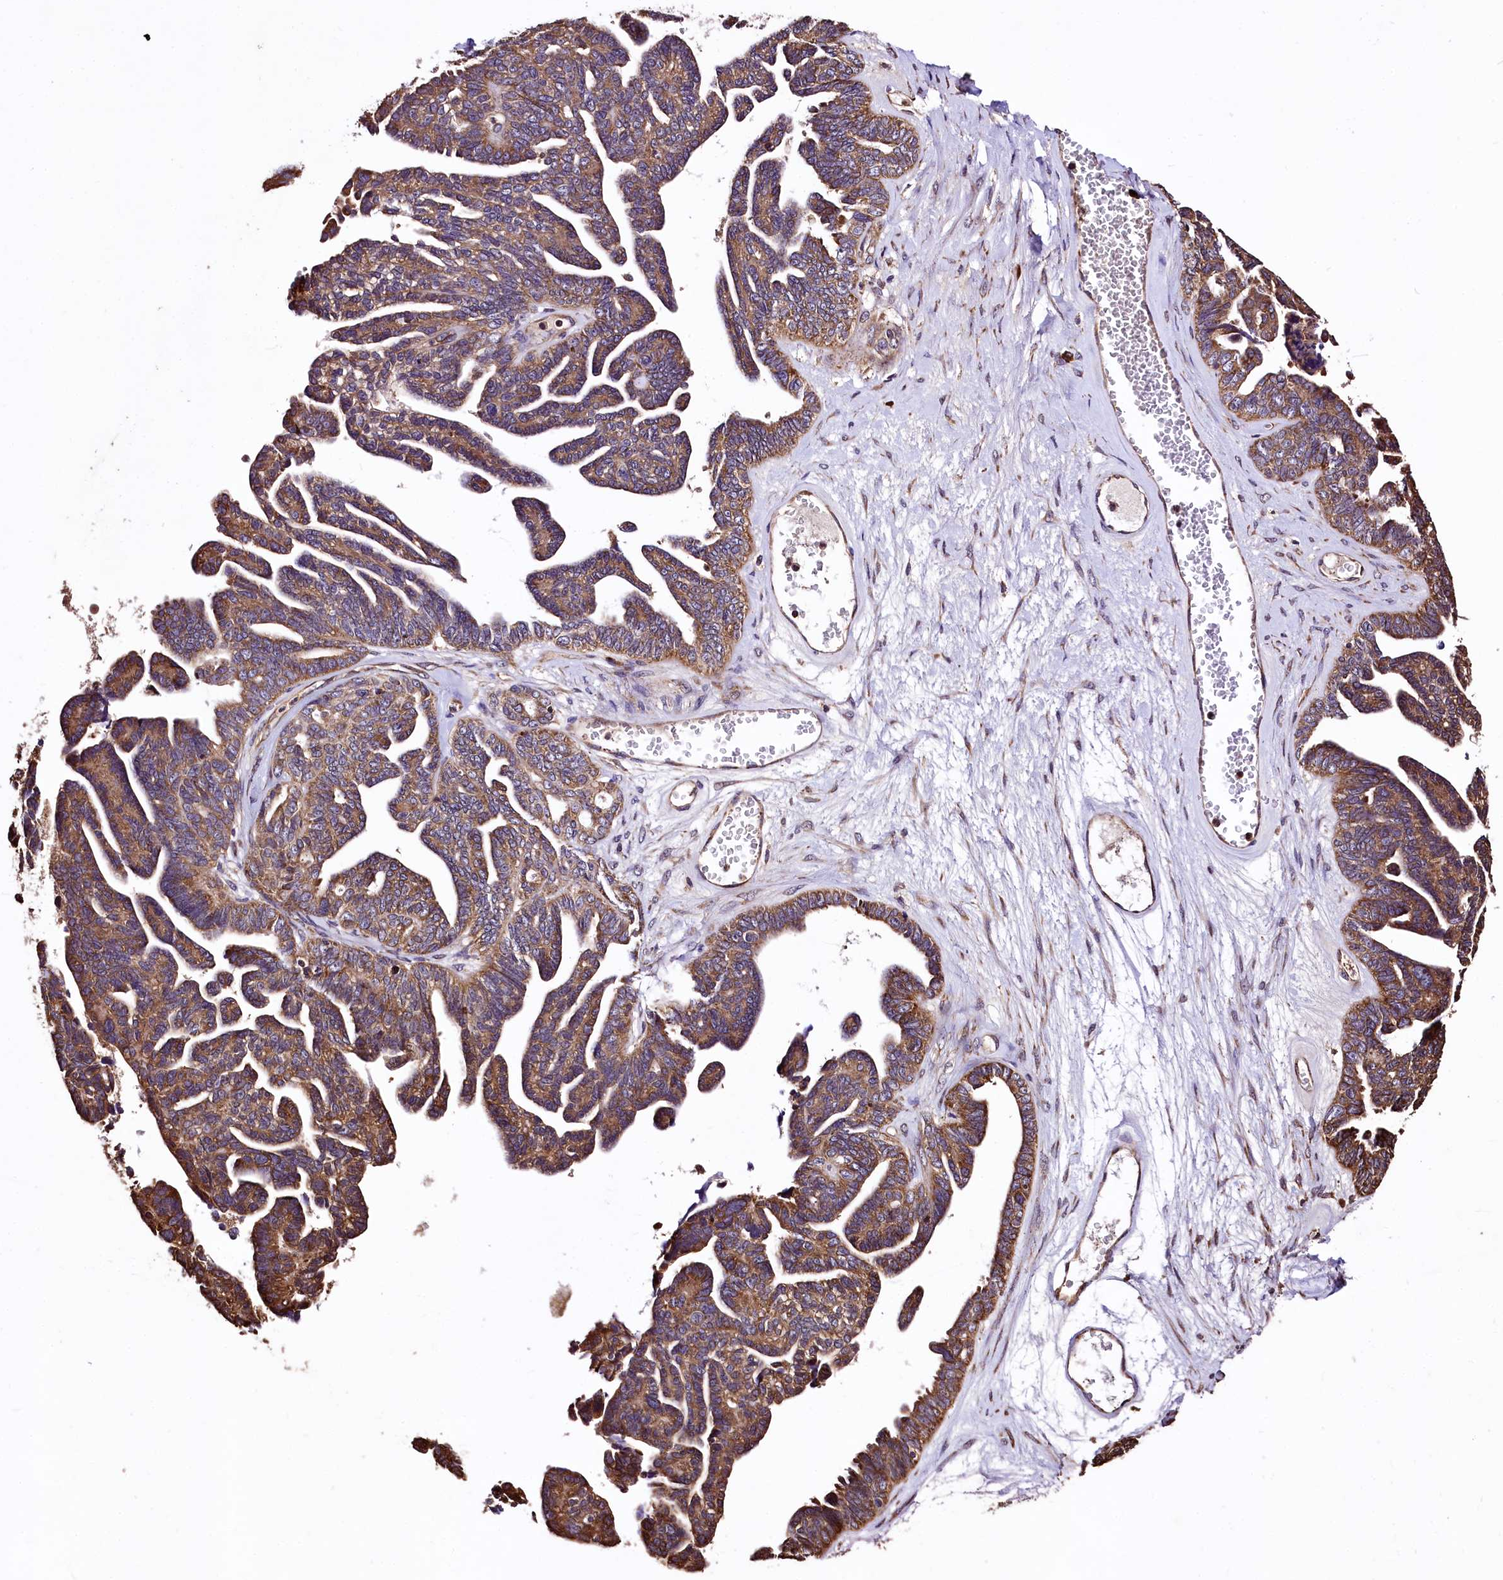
{"staining": {"intensity": "moderate", "quantity": ">75%", "location": "cytoplasmic/membranous"}, "tissue": "ovarian cancer", "cell_type": "Tumor cells", "image_type": "cancer", "snomed": [{"axis": "morphology", "description": "Cystadenocarcinoma, serous, NOS"}, {"axis": "topography", "description": "Ovary"}], "caption": "Protein staining of serous cystadenocarcinoma (ovarian) tissue exhibits moderate cytoplasmic/membranous staining in approximately >75% of tumor cells. (Brightfield microscopy of DAB IHC at high magnification).", "gene": "LRSAM1", "patient": {"sex": "female", "age": 79}}